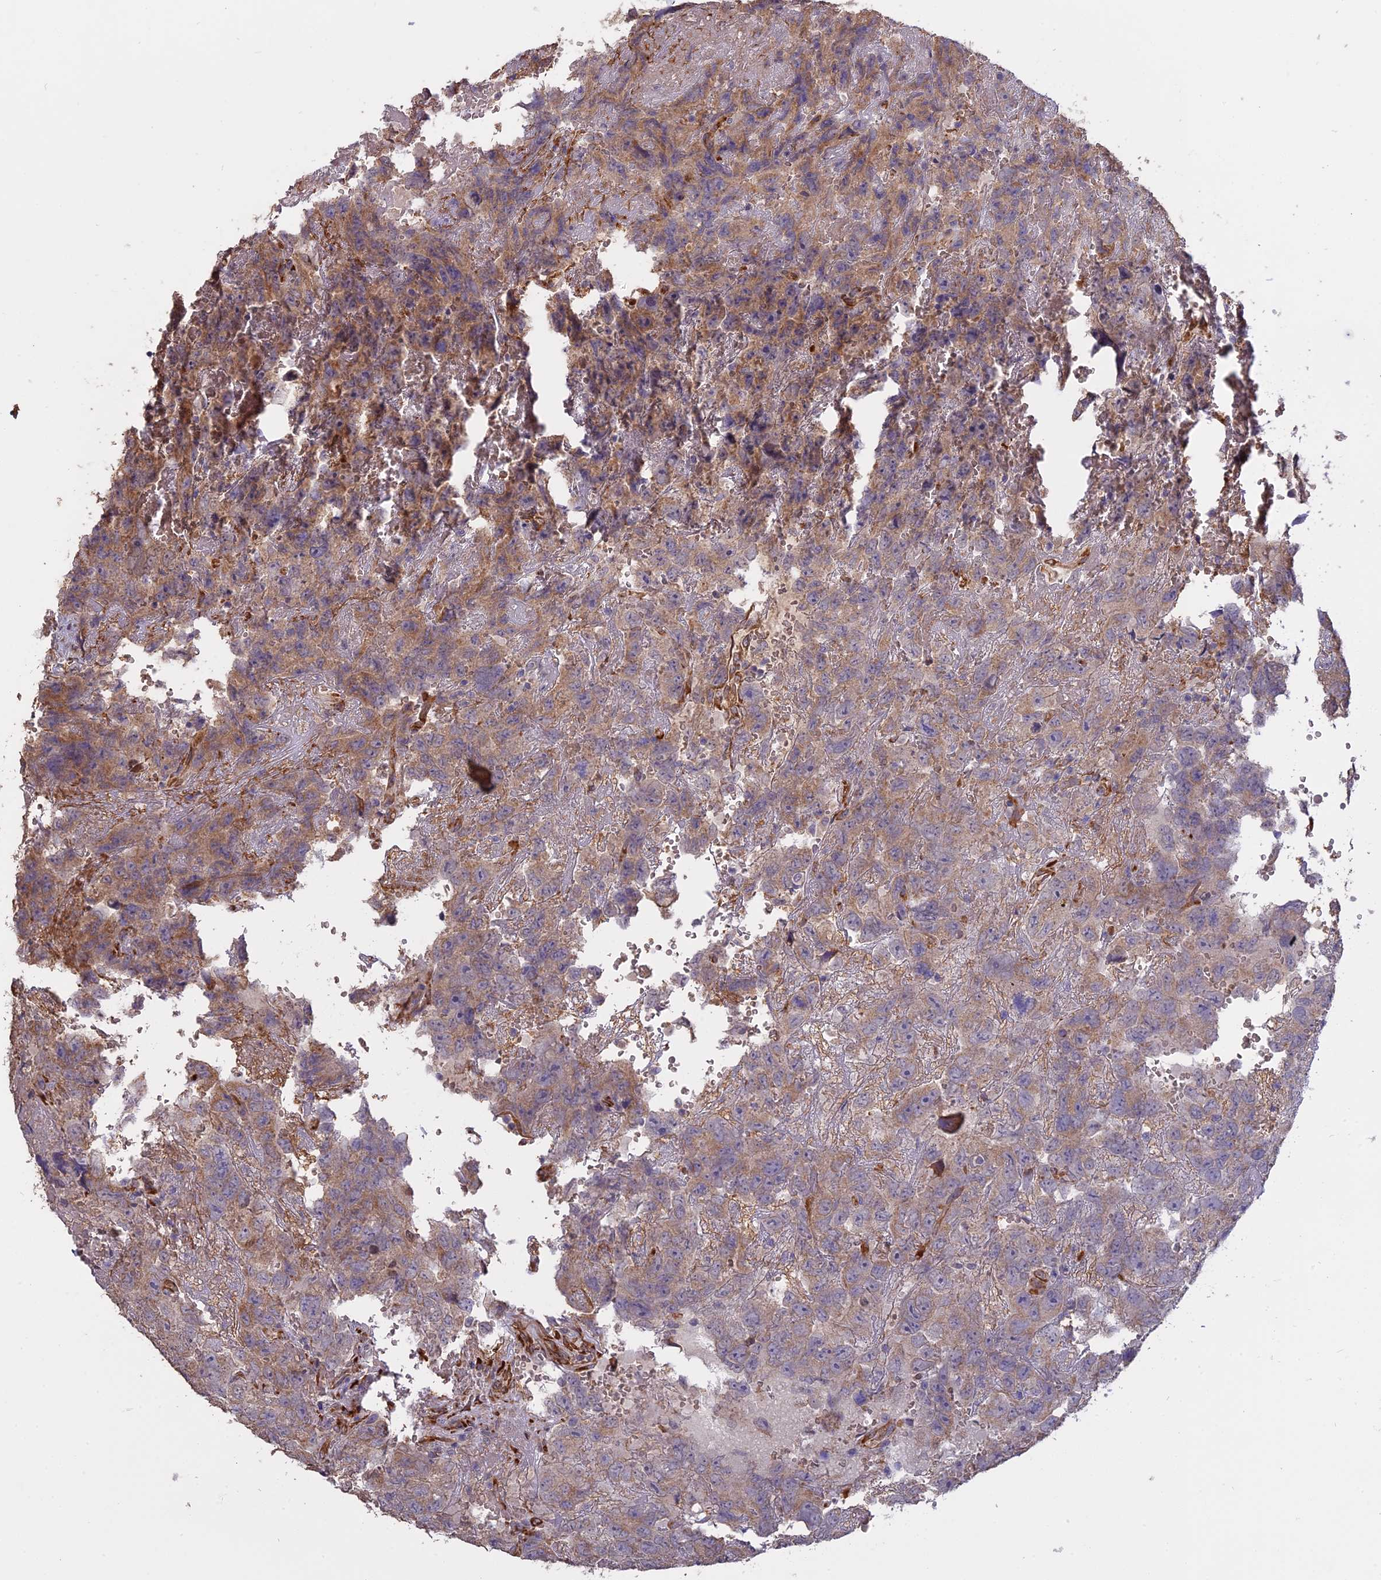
{"staining": {"intensity": "weak", "quantity": ">75%", "location": "cytoplasmic/membranous"}, "tissue": "testis cancer", "cell_type": "Tumor cells", "image_type": "cancer", "snomed": [{"axis": "morphology", "description": "Carcinoma, Embryonal, NOS"}, {"axis": "topography", "description": "Testis"}], "caption": "Brown immunohistochemical staining in human testis cancer shows weak cytoplasmic/membranous expression in about >75% of tumor cells.", "gene": "PPIC", "patient": {"sex": "male", "age": 45}}